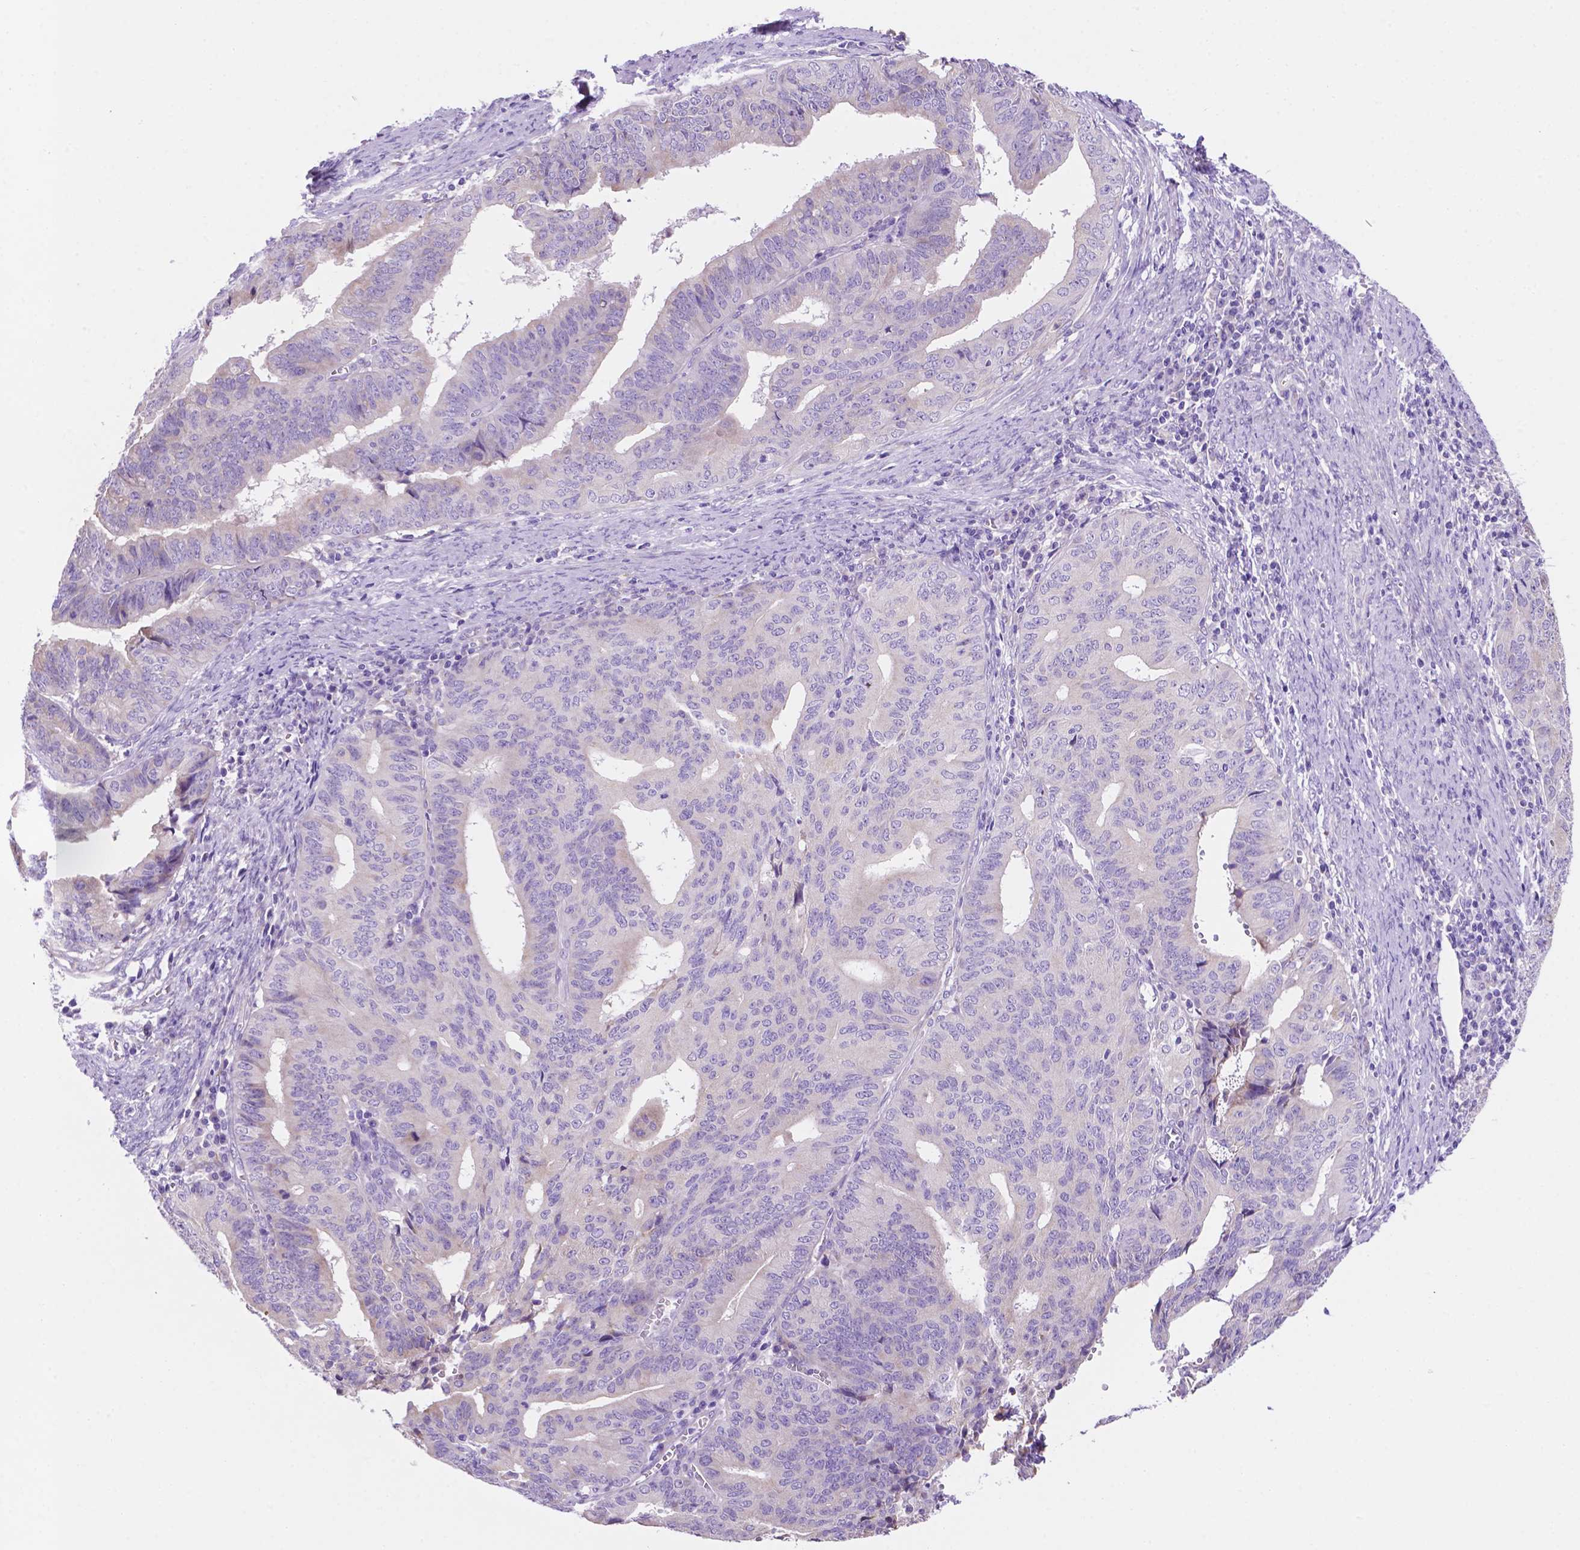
{"staining": {"intensity": "negative", "quantity": "none", "location": "none"}, "tissue": "endometrial cancer", "cell_type": "Tumor cells", "image_type": "cancer", "snomed": [{"axis": "morphology", "description": "Adenocarcinoma, NOS"}, {"axis": "topography", "description": "Endometrium"}], "caption": "Immunohistochemistry of adenocarcinoma (endometrial) demonstrates no staining in tumor cells.", "gene": "CEACAM7", "patient": {"sex": "female", "age": 65}}